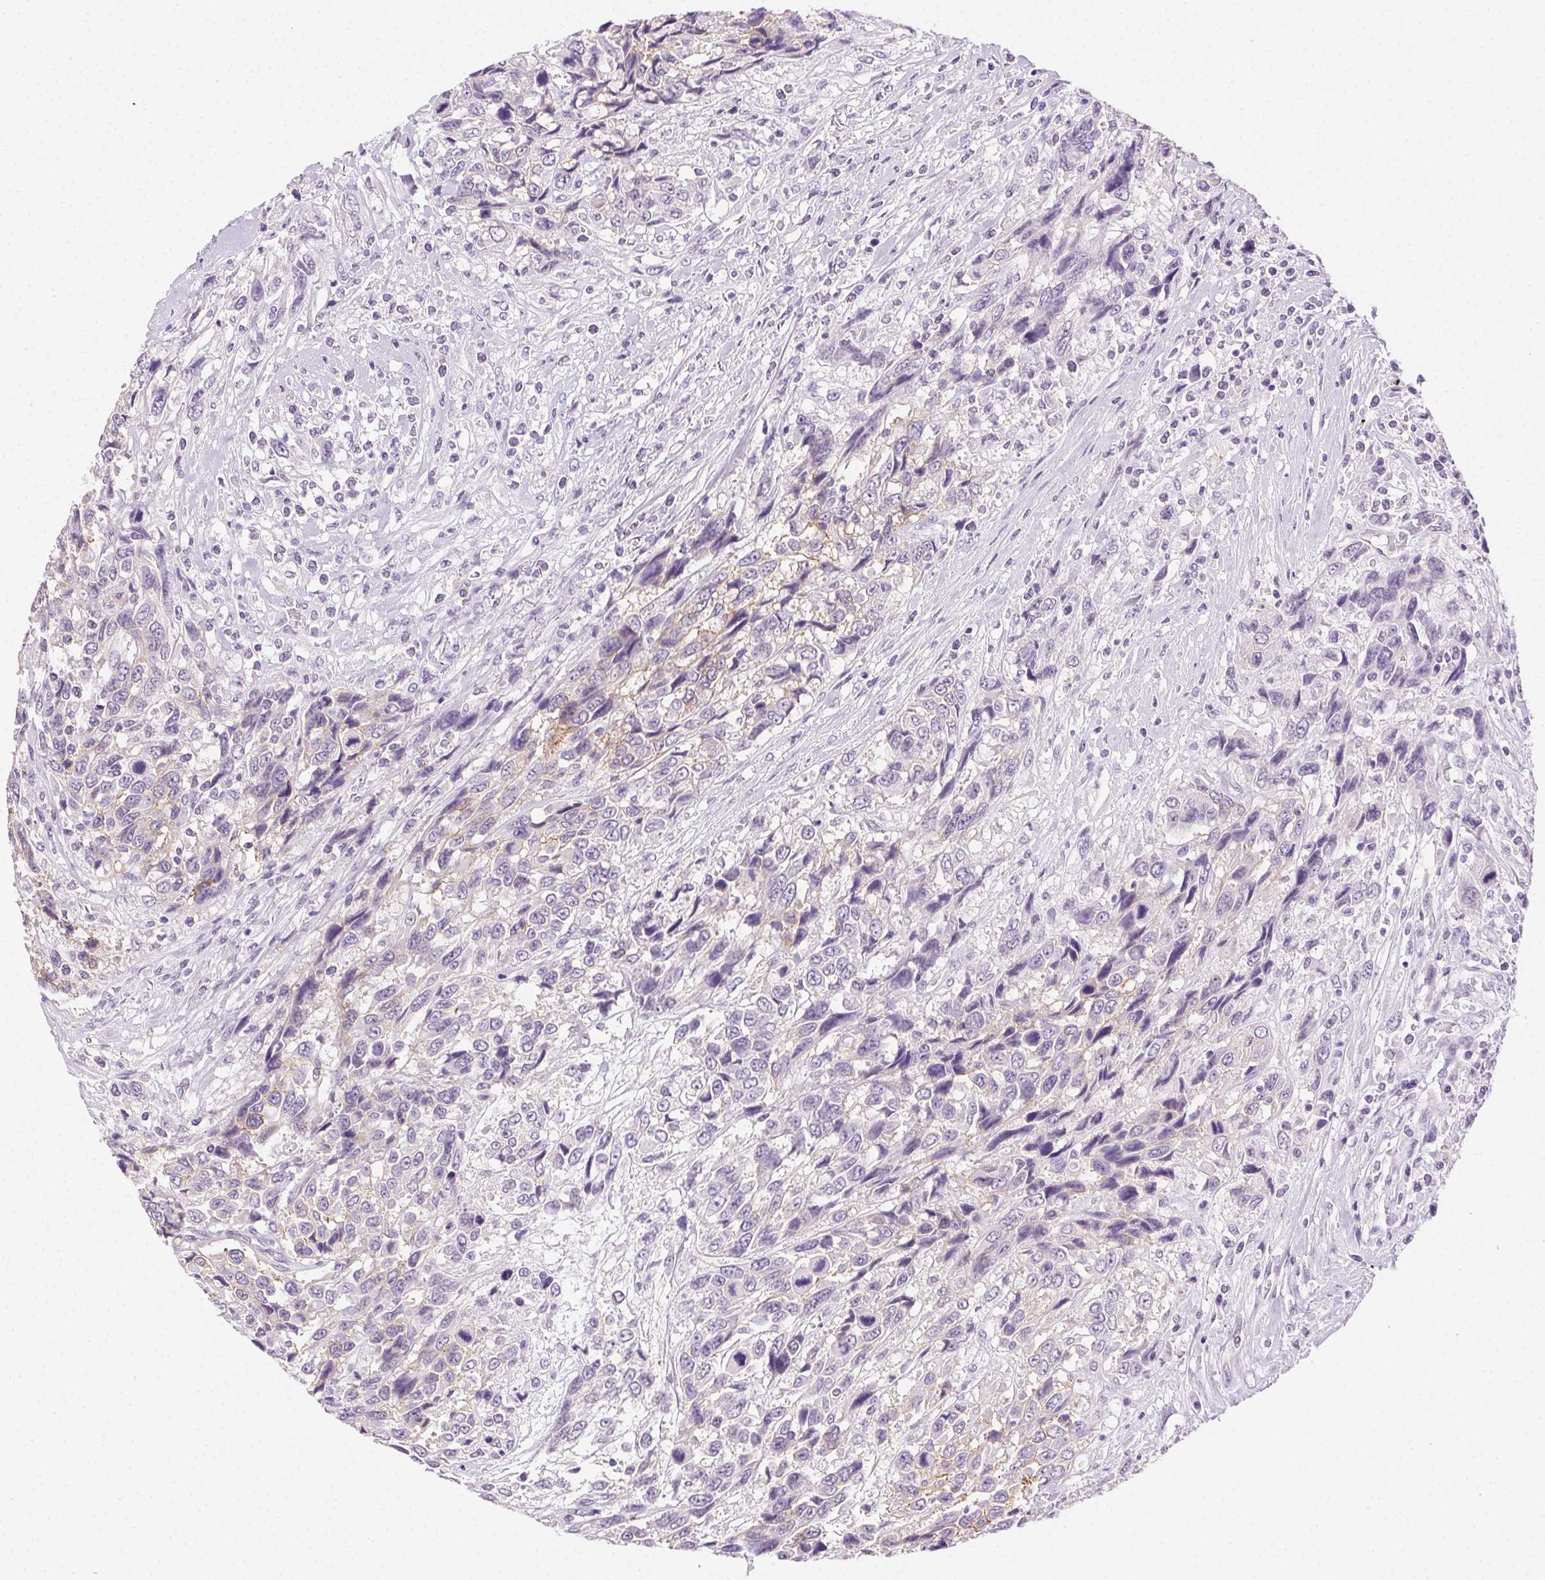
{"staining": {"intensity": "negative", "quantity": "none", "location": "none"}, "tissue": "urothelial cancer", "cell_type": "Tumor cells", "image_type": "cancer", "snomed": [{"axis": "morphology", "description": "Urothelial carcinoma, High grade"}, {"axis": "topography", "description": "Urinary bladder"}], "caption": "Immunohistochemistry photomicrograph of human urothelial cancer stained for a protein (brown), which shows no positivity in tumor cells.", "gene": "CLDN10", "patient": {"sex": "female", "age": 70}}